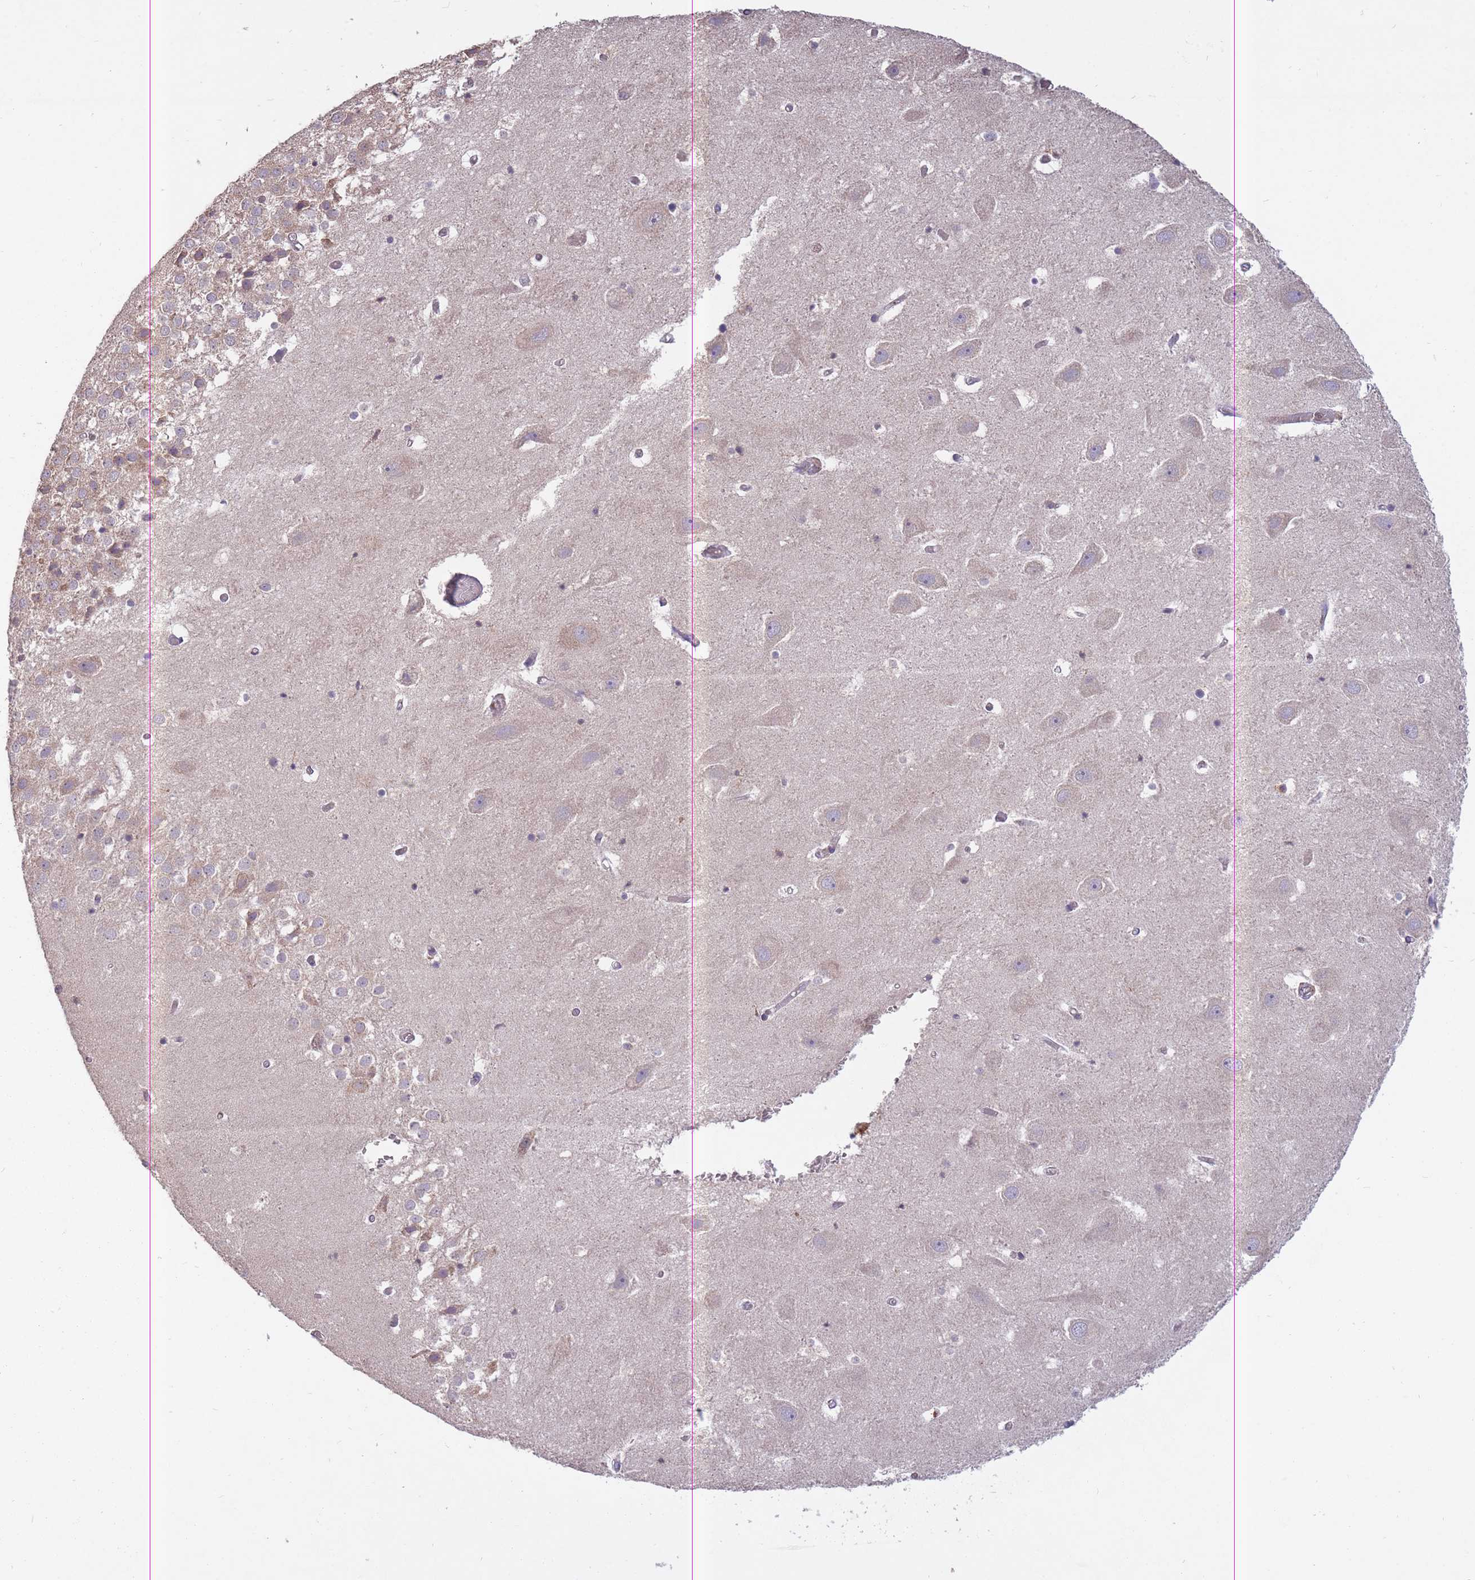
{"staining": {"intensity": "negative", "quantity": "none", "location": "none"}, "tissue": "hippocampus", "cell_type": "Glial cells", "image_type": "normal", "snomed": [{"axis": "morphology", "description": "Normal tissue, NOS"}, {"axis": "topography", "description": "Hippocampus"}], "caption": "The micrograph shows no staining of glial cells in normal hippocampus. (DAB (3,3'-diaminobenzidine) immunohistochemistry with hematoxylin counter stain).", "gene": "GMIP", "patient": {"sex": "female", "age": 52}}